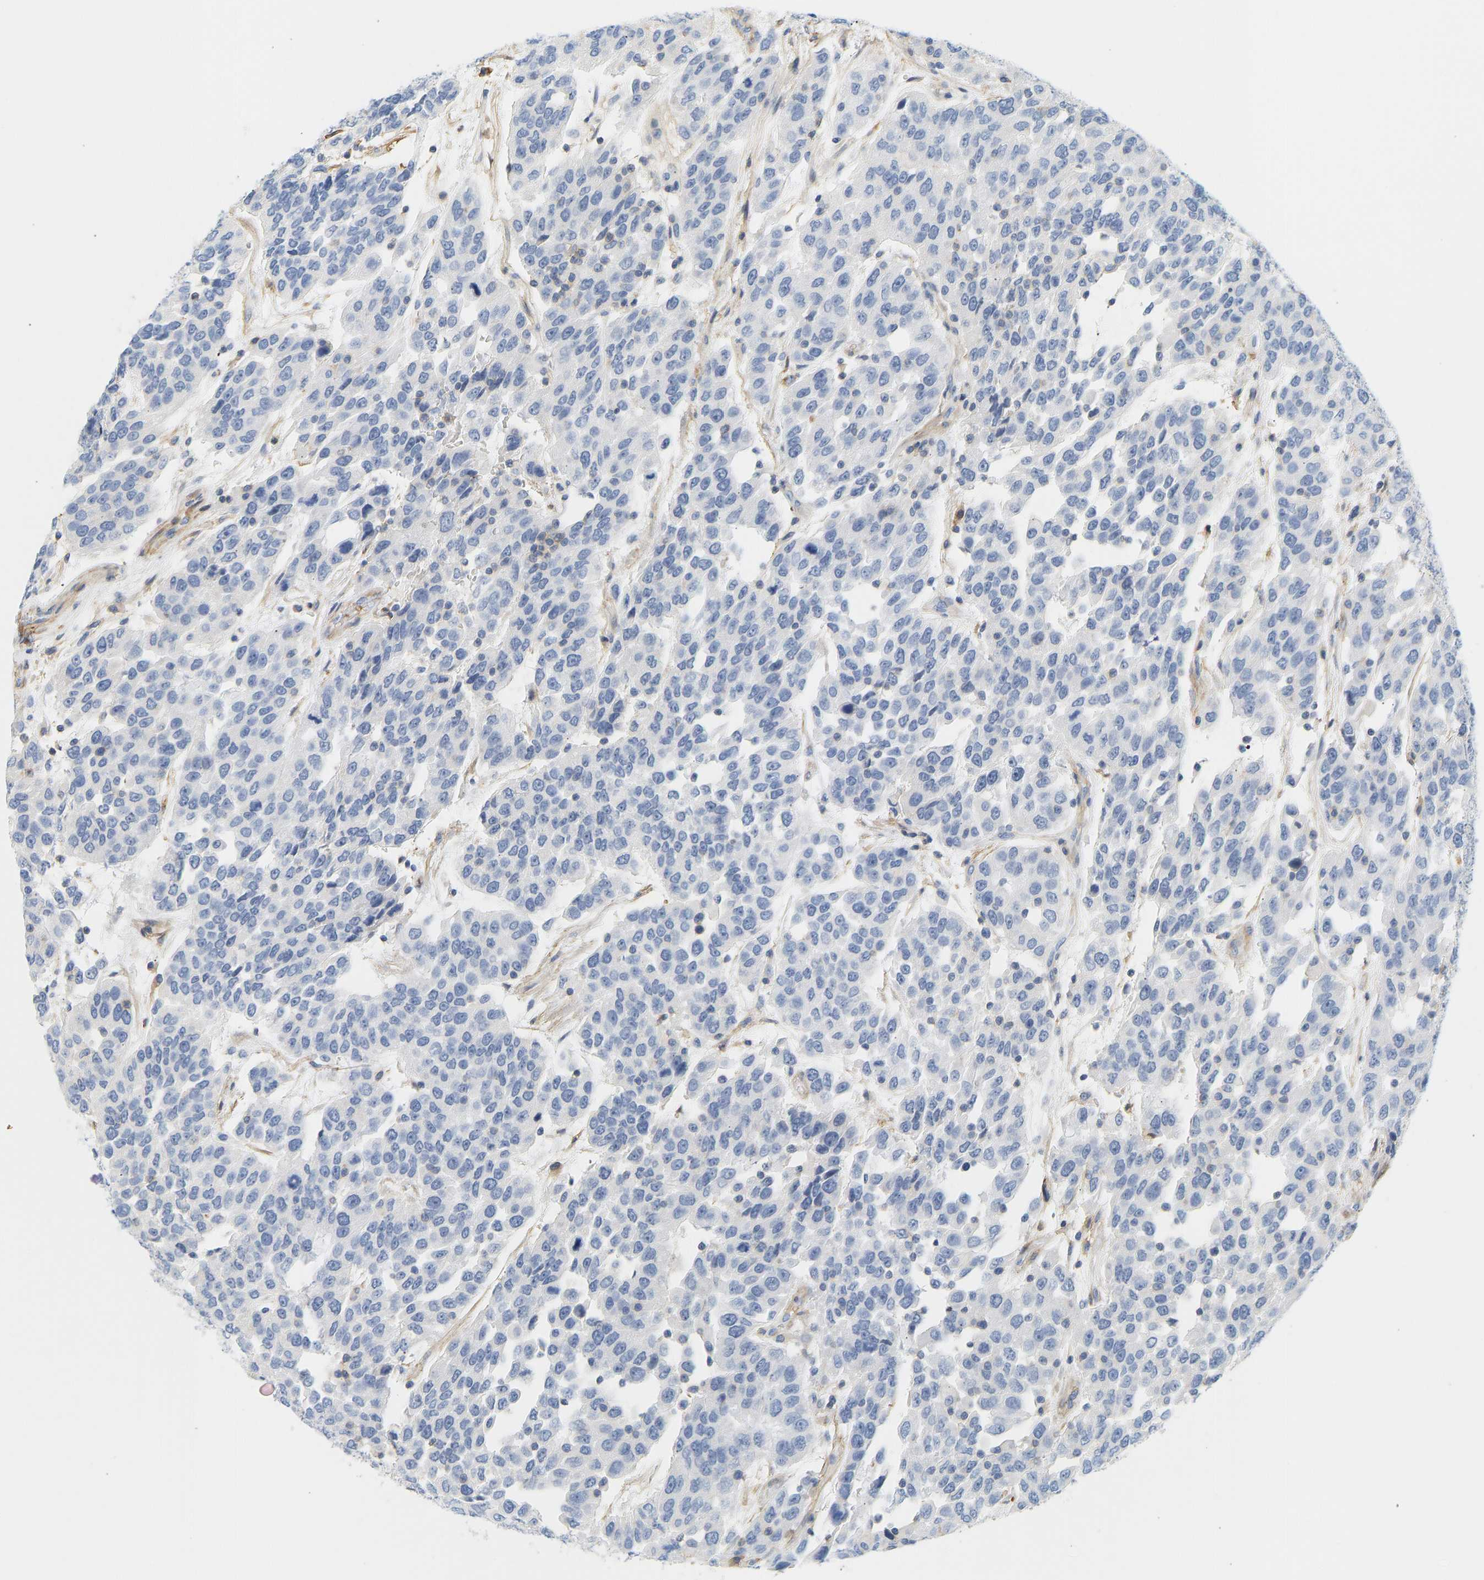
{"staining": {"intensity": "negative", "quantity": "none", "location": "none"}, "tissue": "urothelial cancer", "cell_type": "Tumor cells", "image_type": "cancer", "snomed": [{"axis": "morphology", "description": "Urothelial carcinoma, High grade"}, {"axis": "topography", "description": "Urinary bladder"}], "caption": "An immunohistochemistry (IHC) image of high-grade urothelial carcinoma is shown. There is no staining in tumor cells of high-grade urothelial carcinoma.", "gene": "BVES", "patient": {"sex": "female", "age": 80}}